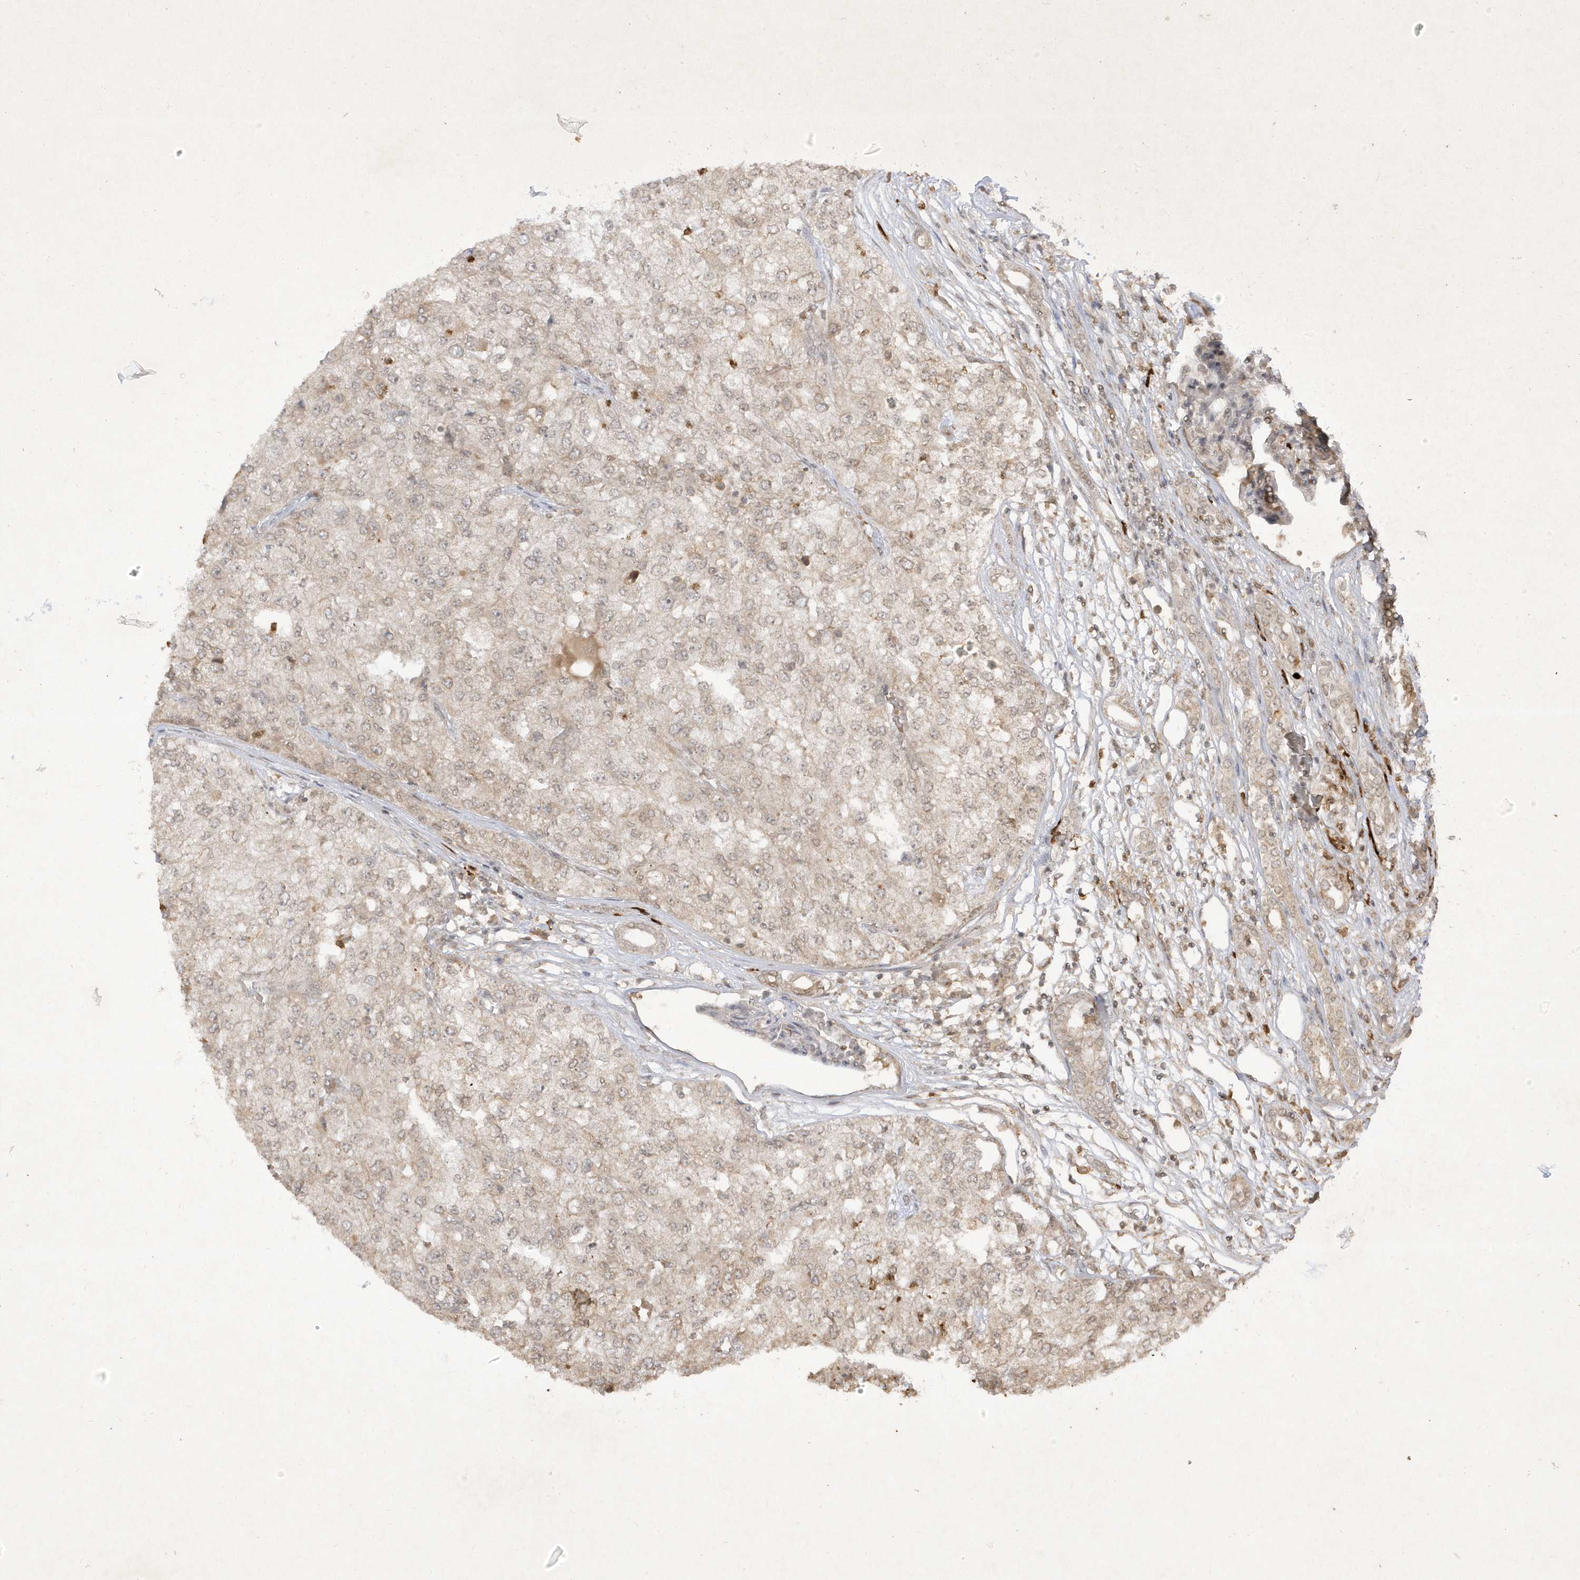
{"staining": {"intensity": "negative", "quantity": "none", "location": "none"}, "tissue": "renal cancer", "cell_type": "Tumor cells", "image_type": "cancer", "snomed": [{"axis": "morphology", "description": "Adenocarcinoma, NOS"}, {"axis": "topography", "description": "Kidney"}], "caption": "The IHC image has no significant positivity in tumor cells of renal cancer (adenocarcinoma) tissue.", "gene": "ZNF213", "patient": {"sex": "female", "age": 54}}